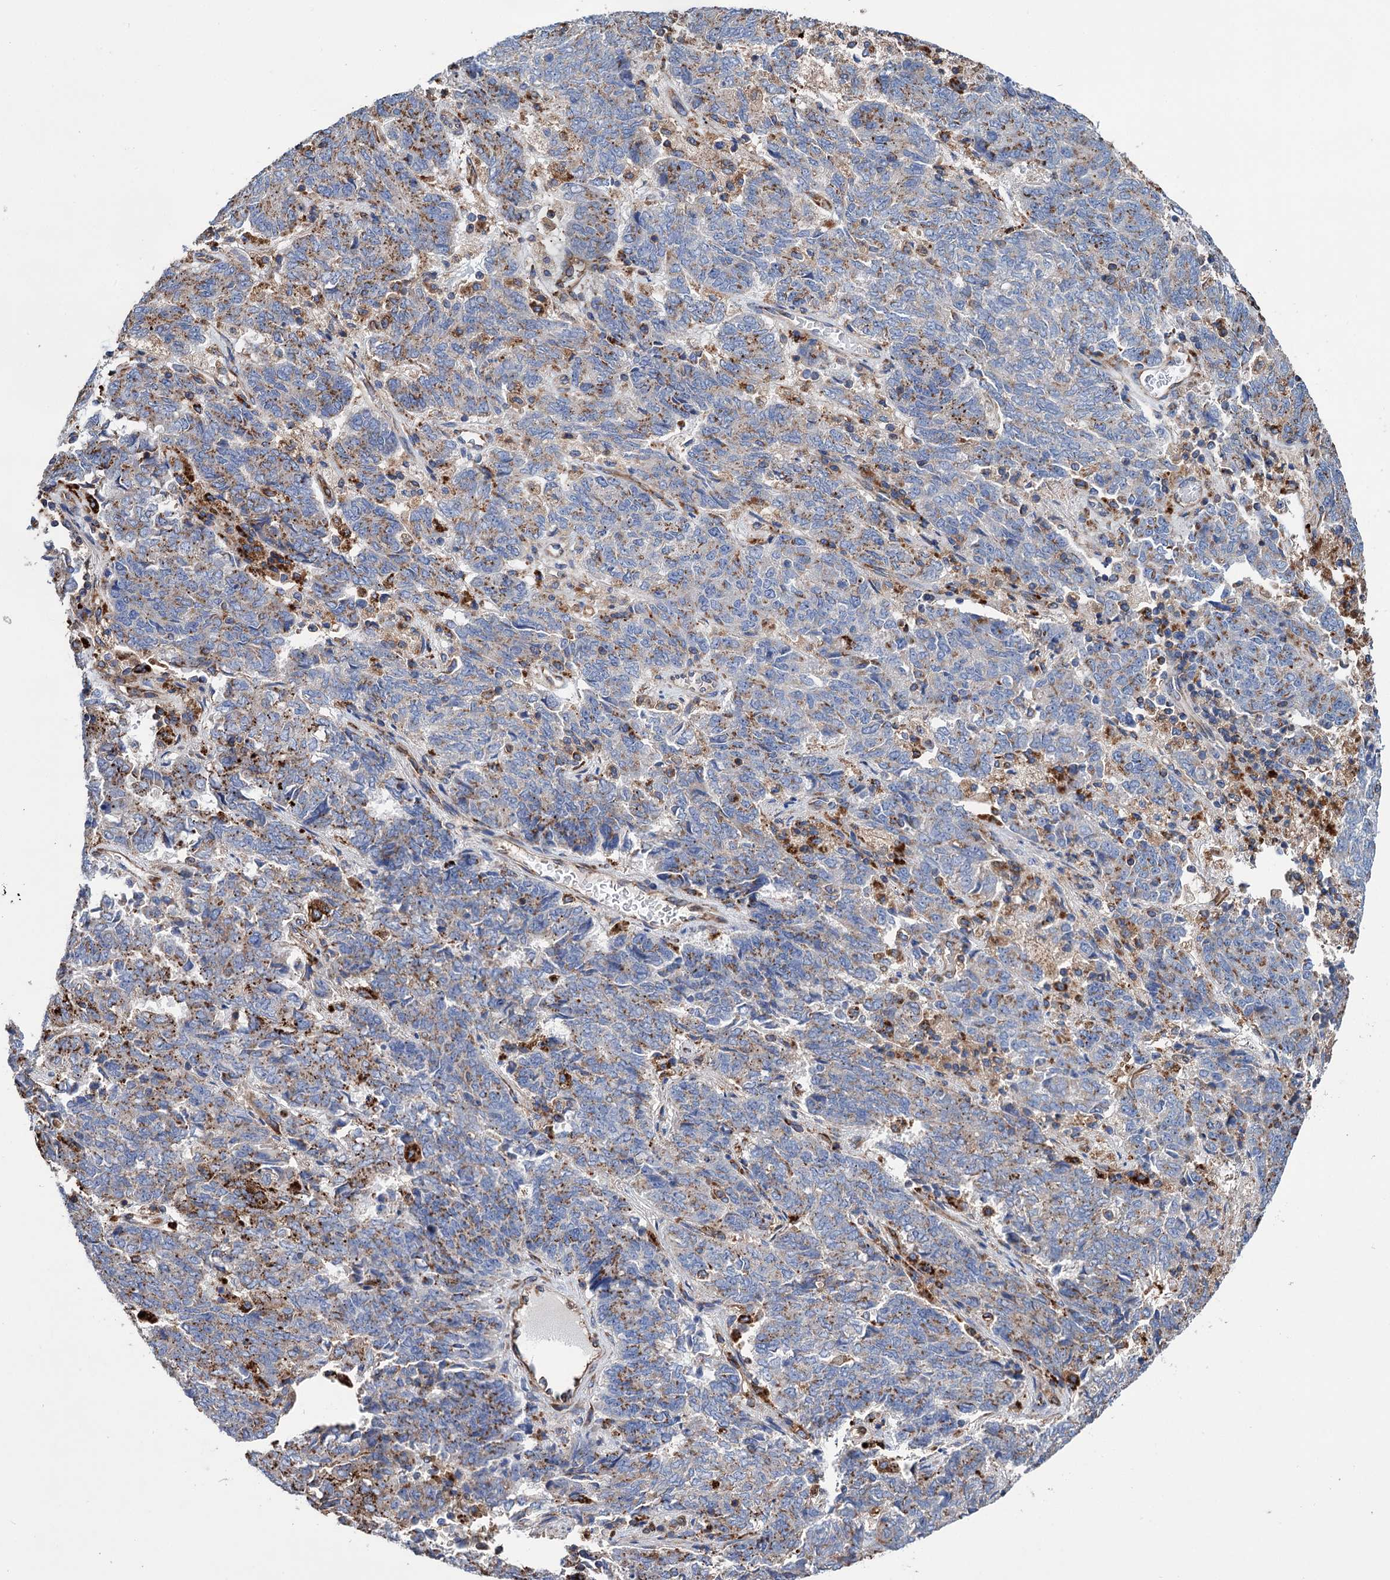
{"staining": {"intensity": "moderate", "quantity": "25%-75%", "location": "cytoplasmic/membranous"}, "tissue": "endometrial cancer", "cell_type": "Tumor cells", "image_type": "cancer", "snomed": [{"axis": "morphology", "description": "Adenocarcinoma, NOS"}, {"axis": "topography", "description": "Endometrium"}], "caption": "Moderate cytoplasmic/membranous expression for a protein is identified in approximately 25%-75% of tumor cells of endometrial adenocarcinoma using immunohistochemistry (IHC).", "gene": "SCPEP1", "patient": {"sex": "female", "age": 80}}